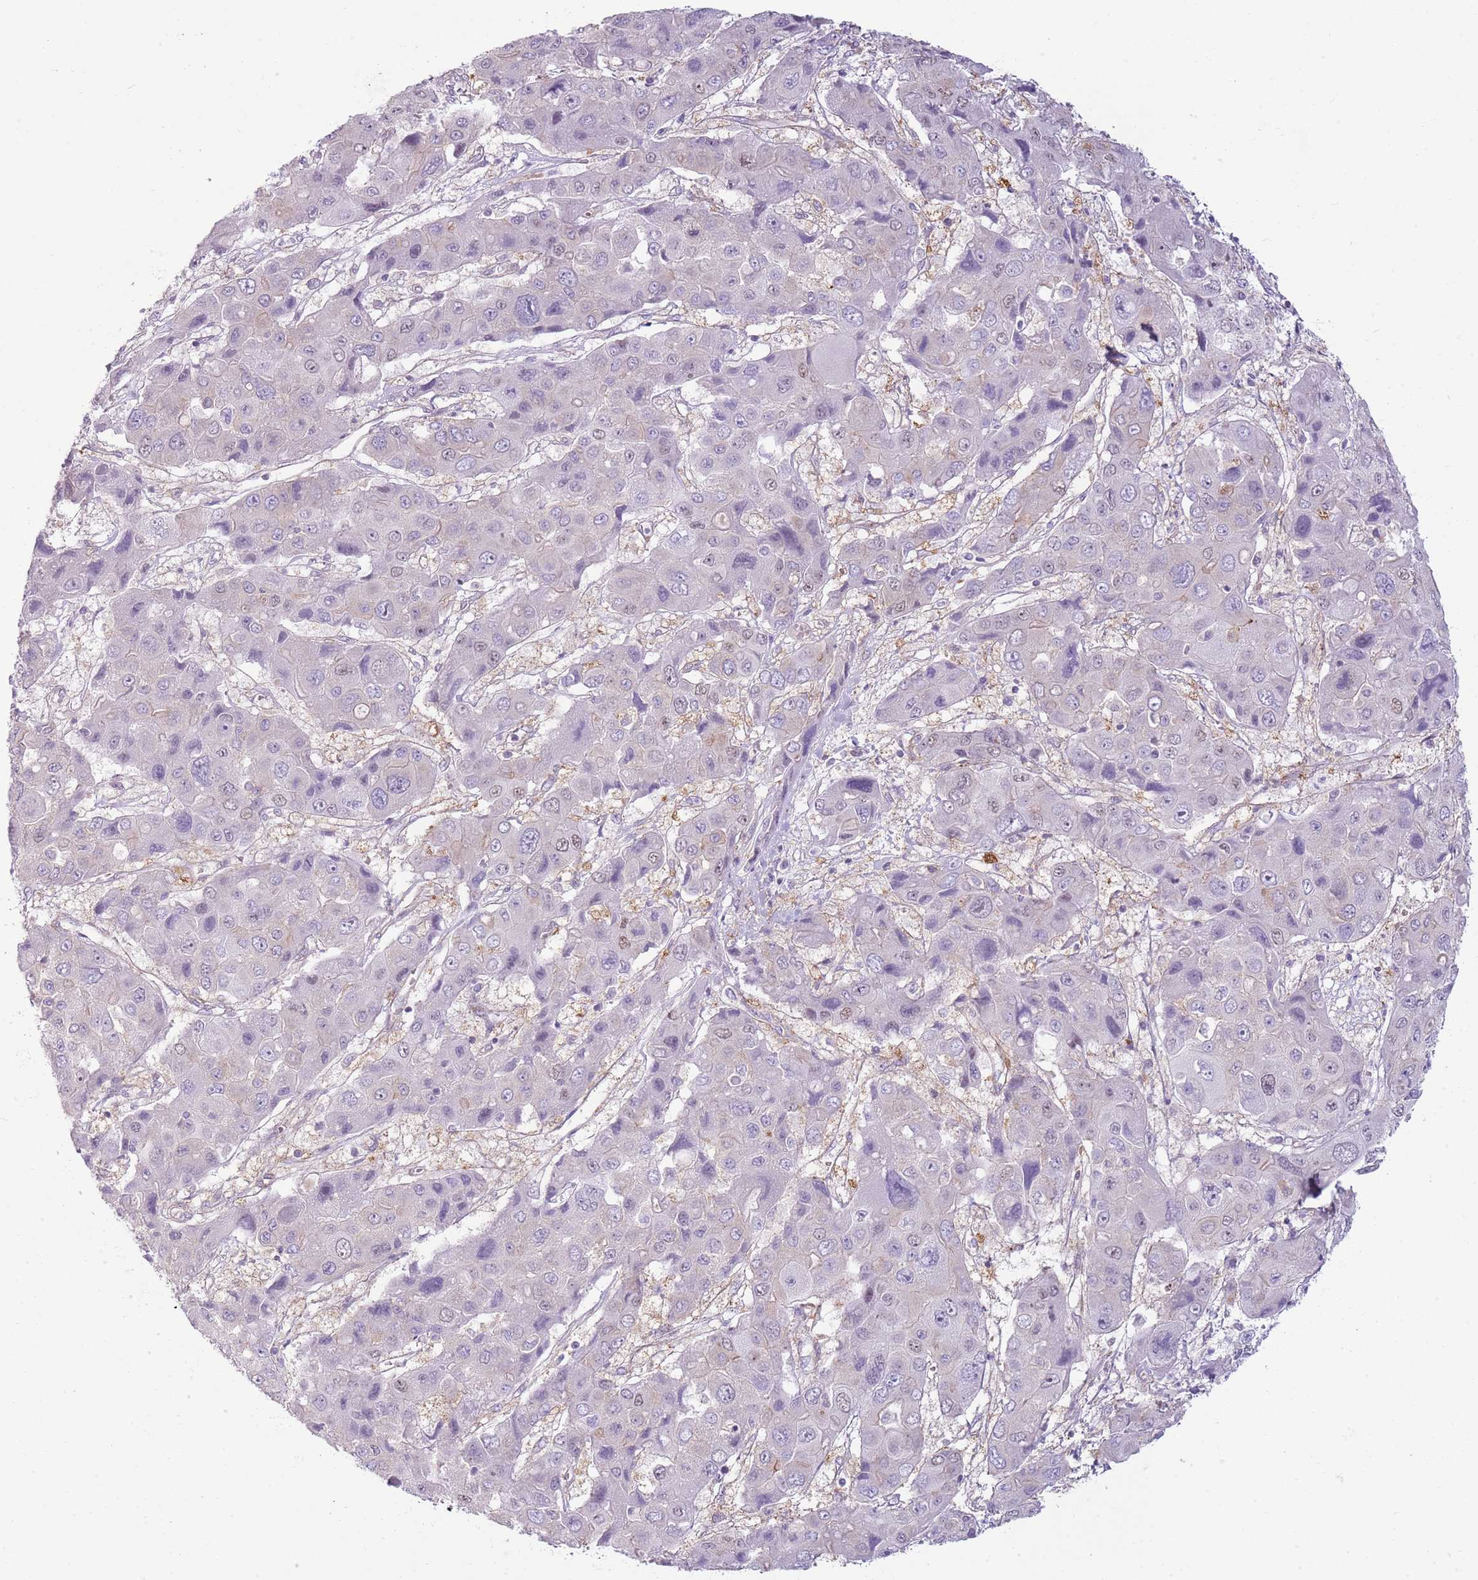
{"staining": {"intensity": "negative", "quantity": "none", "location": "none"}, "tissue": "liver cancer", "cell_type": "Tumor cells", "image_type": "cancer", "snomed": [{"axis": "morphology", "description": "Cholangiocarcinoma"}, {"axis": "topography", "description": "Liver"}], "caption": "Tumor cells show no significant expression in liver cancer (cholangiocarcinoma).", "gene": "SNX1", "patient": {"sex": "male", "age": 67}}